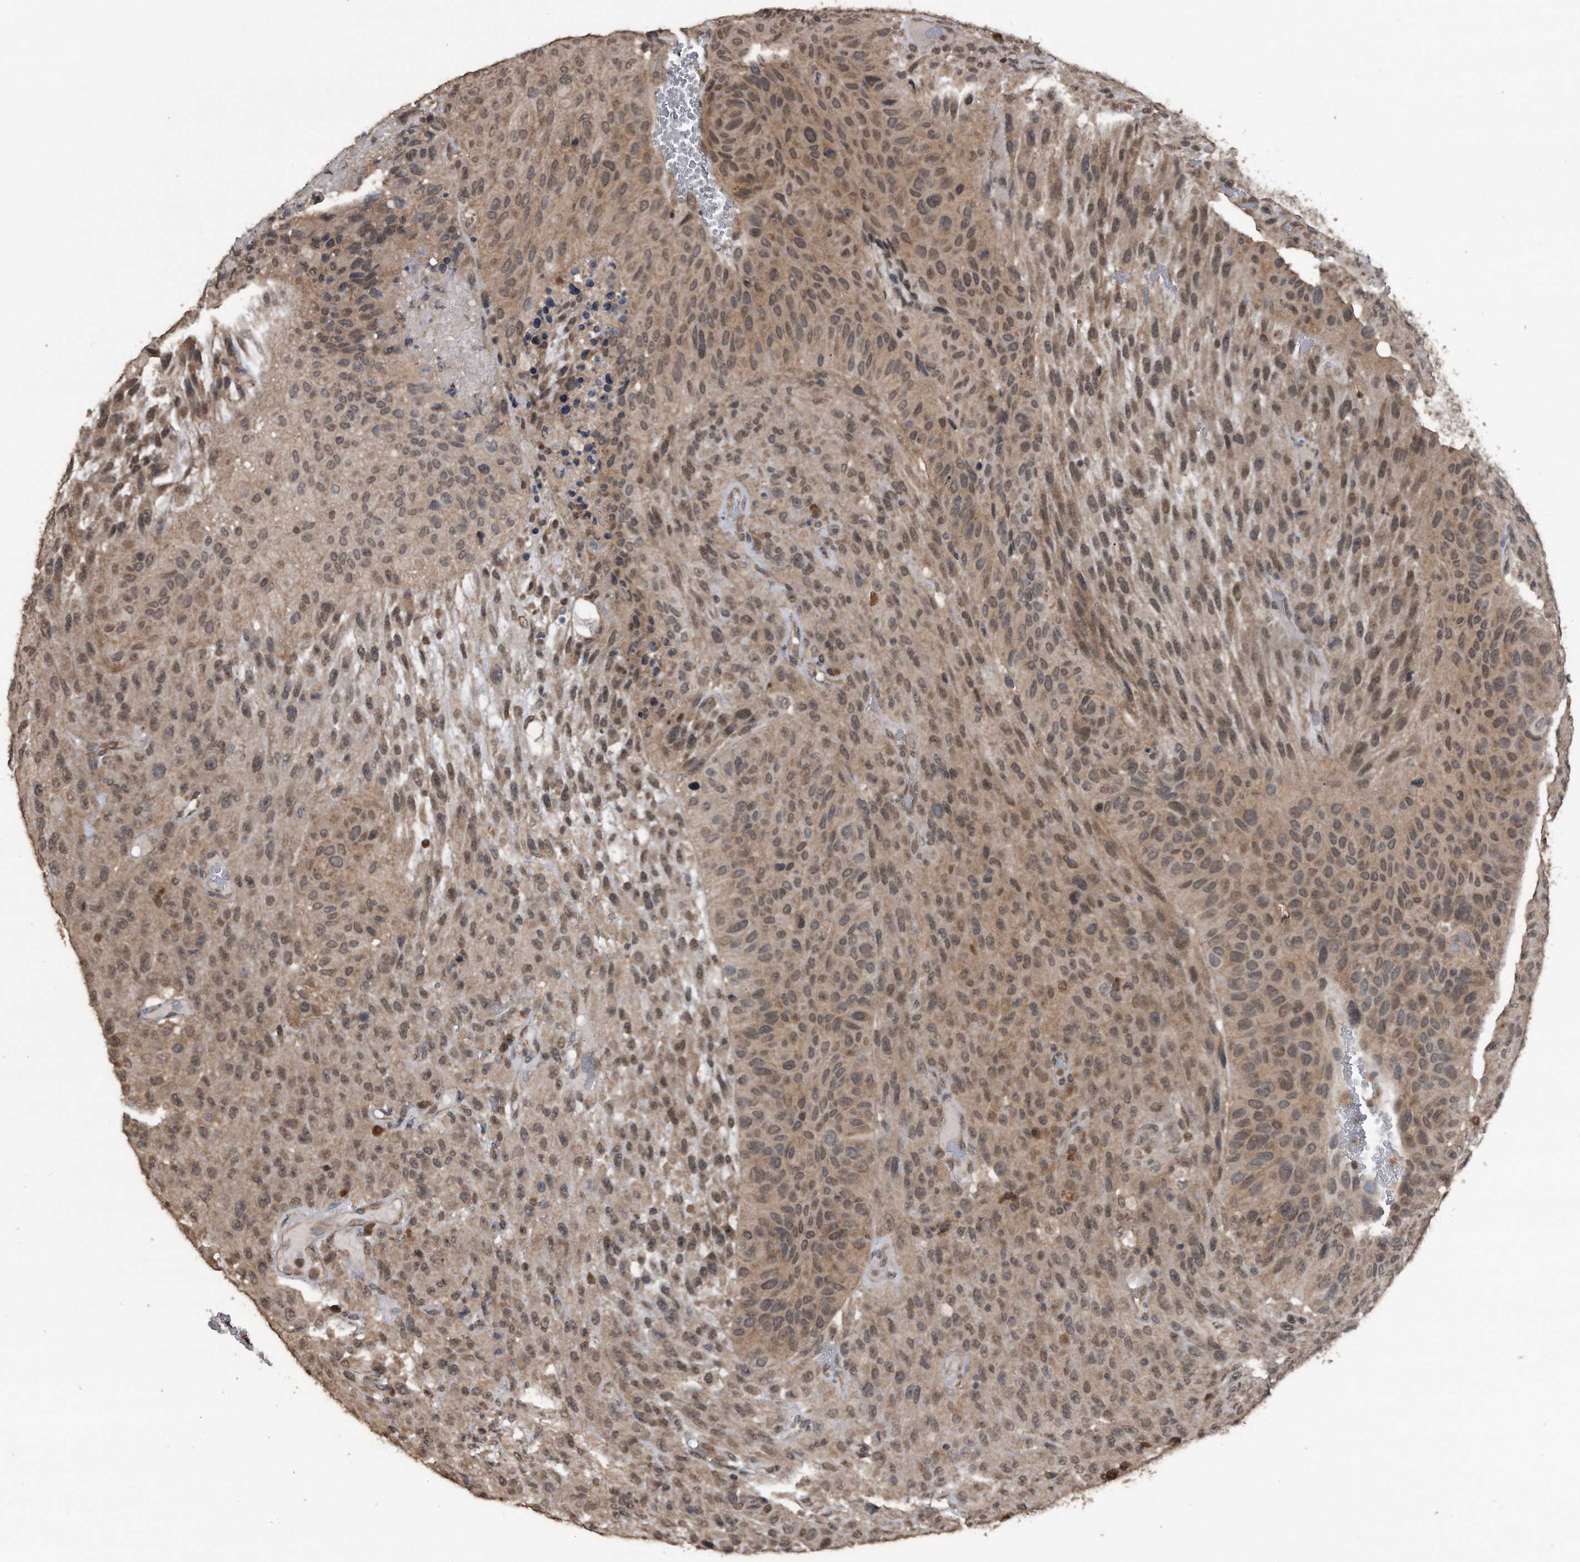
{"staining": {"intensity": "weak", "quantity": "25%-75%", "location": "cytoplasmic/membranous,nuclear"}, "tissue": "urothelial cancer", "cell_type": "Tumor cells", "image_type": "cancer", "snomed": [{"axis": "morphology", "description": "Urothelial carcinoma, High grade"}, {"axis": "topography", "description": "Urinary bladder"}], "caption": "Urothelial cancer stained for a protein (brown) demonstrates weak cytoplasmic/membranous and nuclear positive expression in approximately 25%-75% of tumor cells.", "gene": "CRYZL1", "patient": {"sex": "male", "age": 66}}